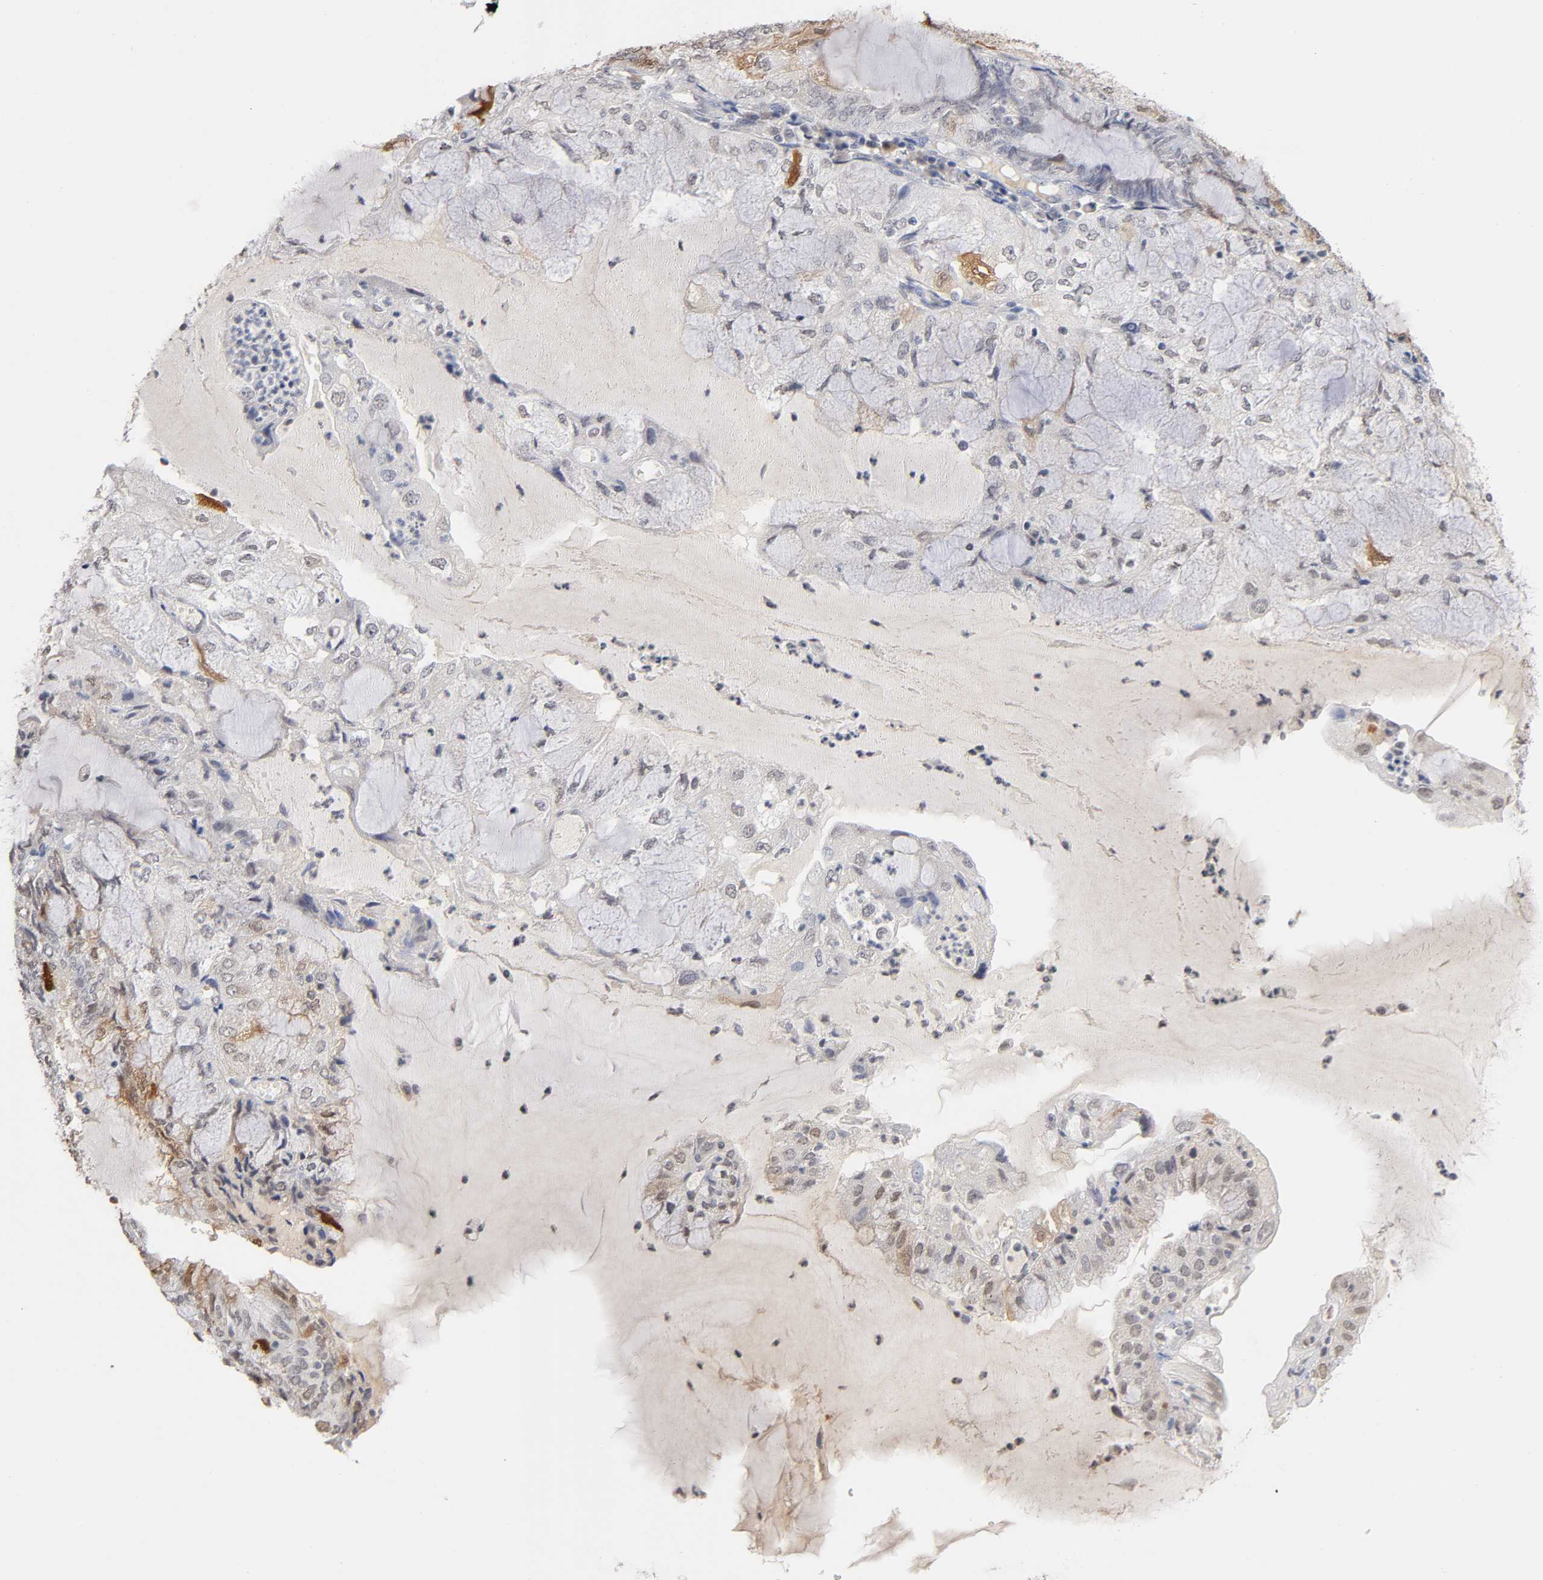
{"staining": {"intensity": "moderate", "quantity": "<25%", "location": "cytoplasmic/membranous,nuclear"}, "tissue": "endometrial cancer", "cell_type": "Tumor cells", "image_type": "cancer", "snomed": [{"axis": "morphology", "description": "Adenocarcinoma, NOS"}, {"axis": "topography", "description": "Endometrium"}], "caption": "Endometrial adenocarcinoma tissue displays moderate cytoplasmic/membranous and nuclear expression in about <25% of tumor cells Using DAB (3,3'-diaminobenzidine) (brown) and hematoxylin (blue) stains, captured at high magnification using brightfield microscopy.", "gene": "CRABP2", "patient": {"sex": "female", "age": 81}}